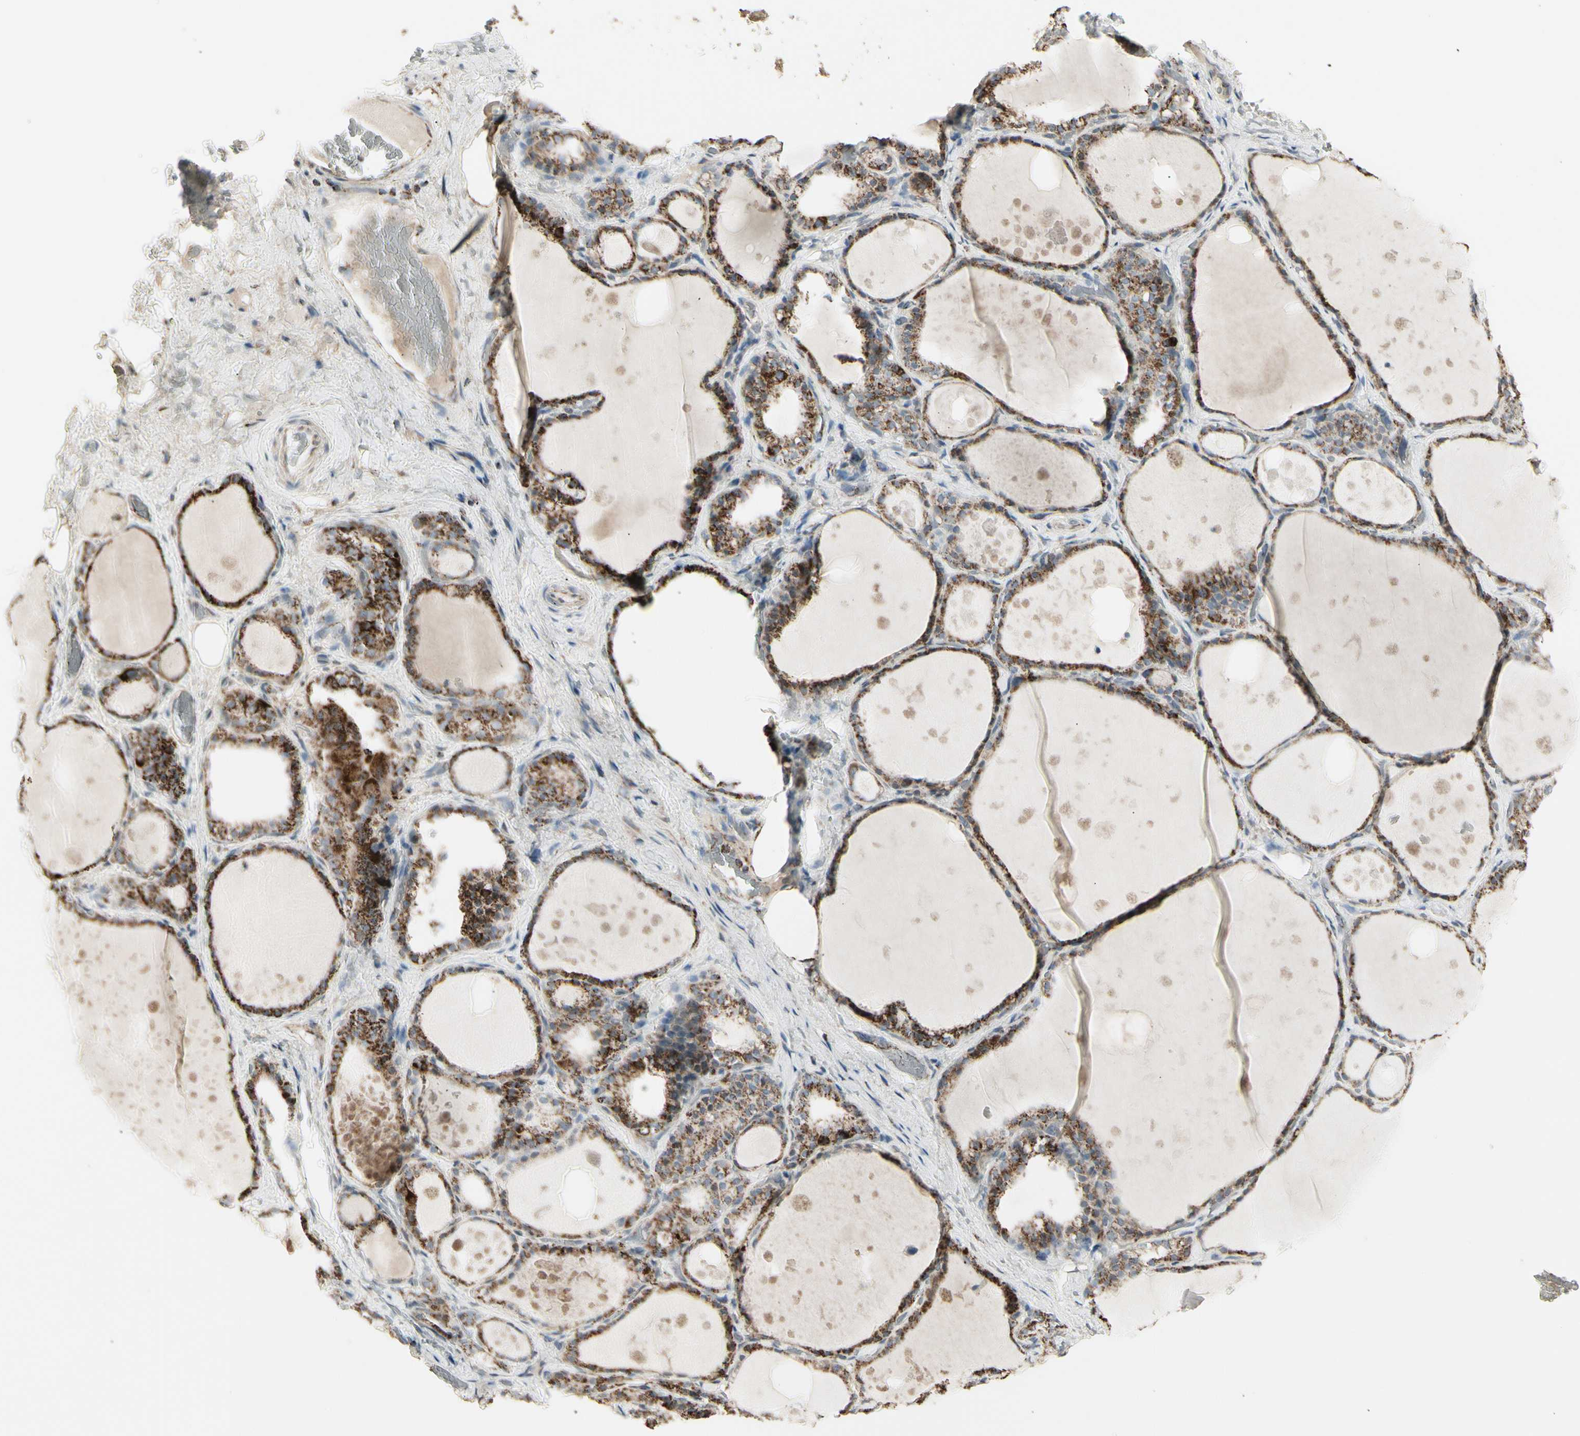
{"staining": {"intensity": "strong", "quantity": ">75%", "location": "cytoplasmic/membranous"}, "tissue": "thyroid gland", "cell_type": "Glandular cells", "image_type": "normal", "snomed": [{"axis": "morphology", "description": "Normal tissue, NOS"}, {"axis": "topography", "description": "Thyroid gland"}], "caption": "Strong cytoplasmic/membranous expression is appreciated in approximately >75% of glandular cells in benign thyroid gland.", "gene": "TMEM176A", "patient": {"sex": "male", "age": 61}}